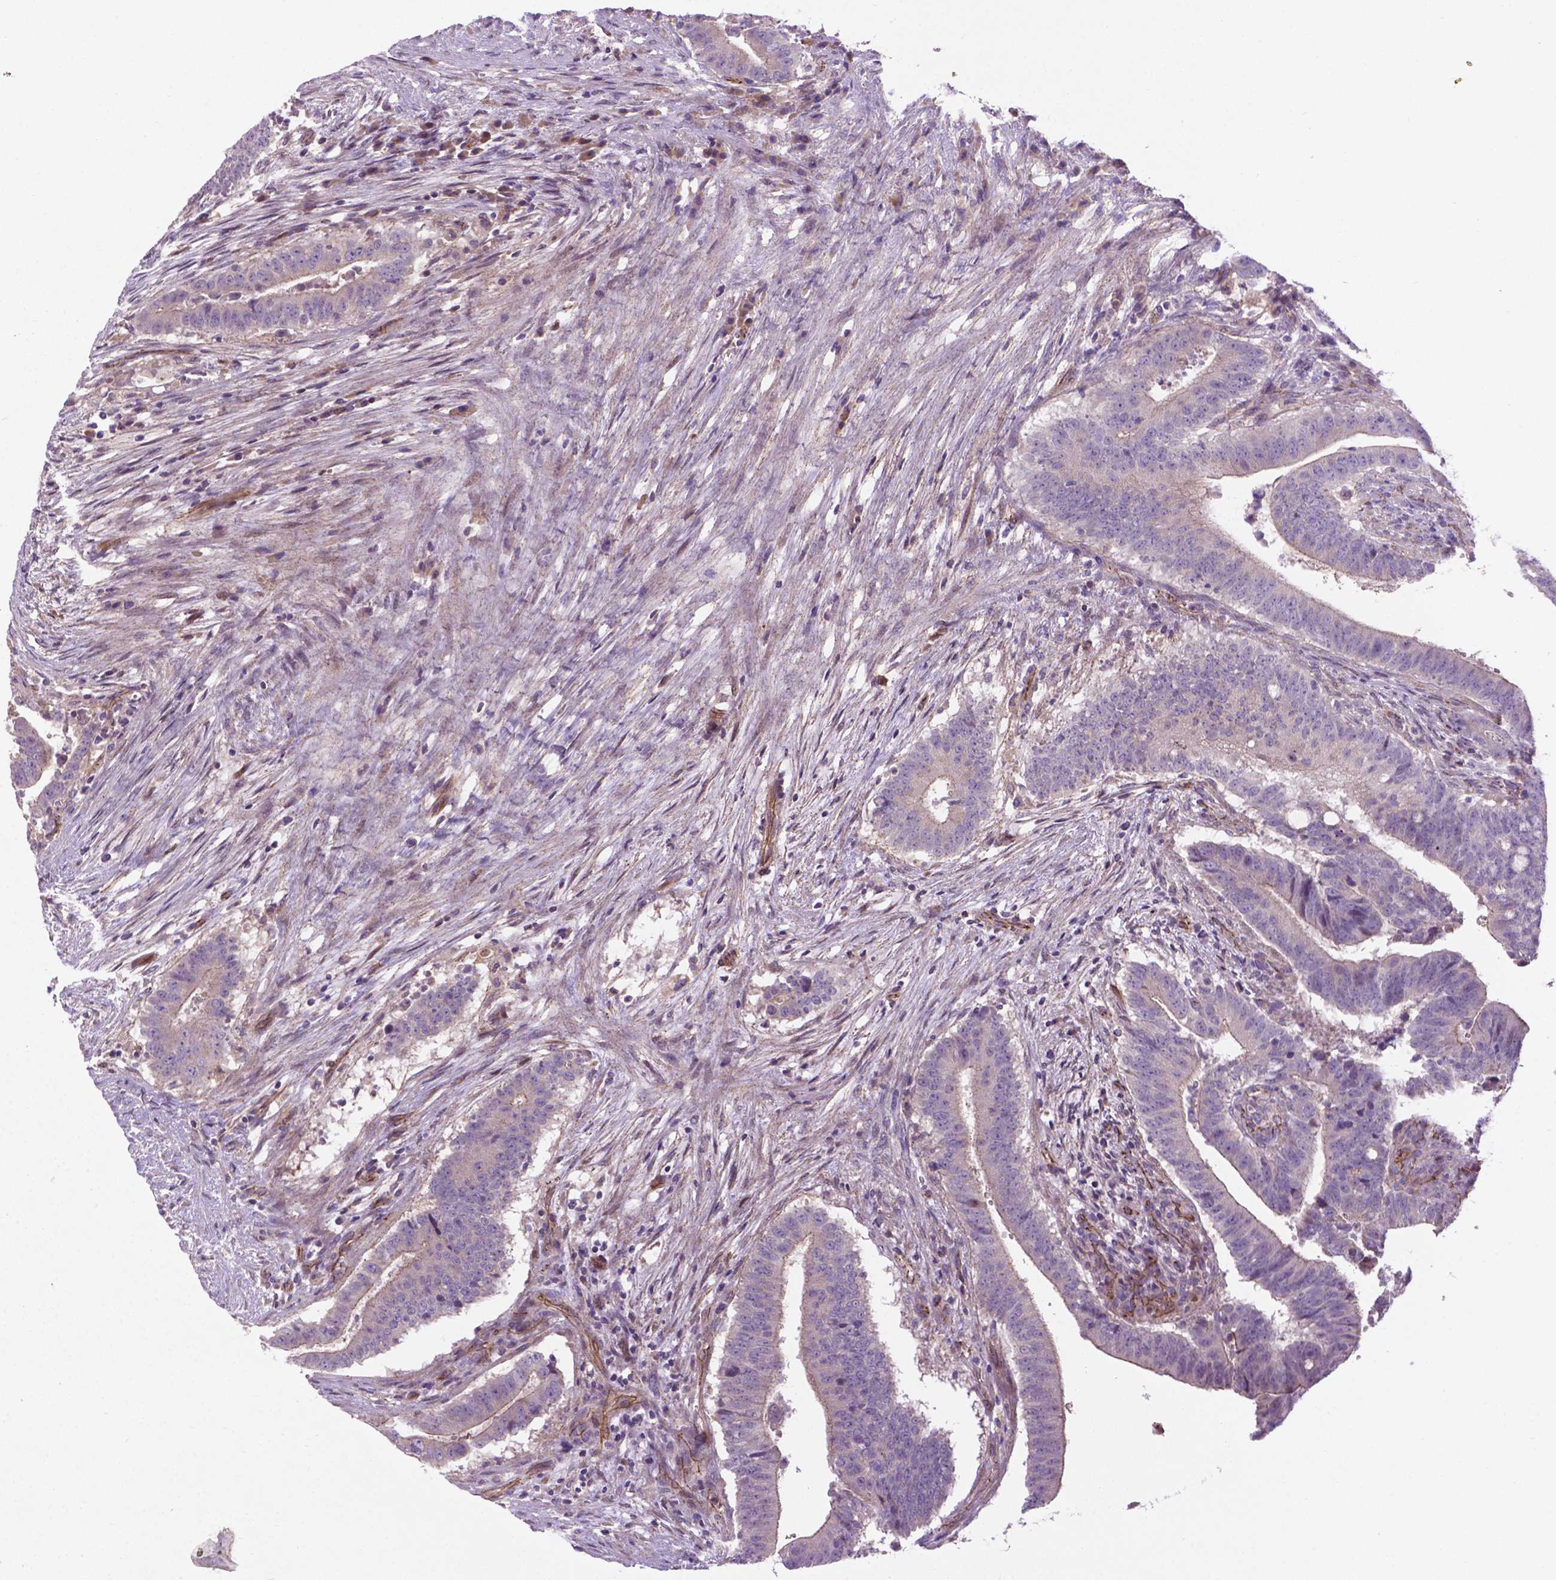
{"staining": {"intensity": "negative", "quantity": "none", "location": "none"}, "tissue": "colorectal cancer", "cell_type": "Tumor cells", "image_type": "cancer", "snomed": [{"axis": "morphology", "description": "Adenocarcinoma, NOS"}, {"axis": "topography", "description": "Colon"}], "caption": "This is an IHC histopathology image of adenocarcinoma (colorectal). There is no positivity in tumor cells.", "gene": "CCER2", "patient": {"sex": "female", "age": 43}}